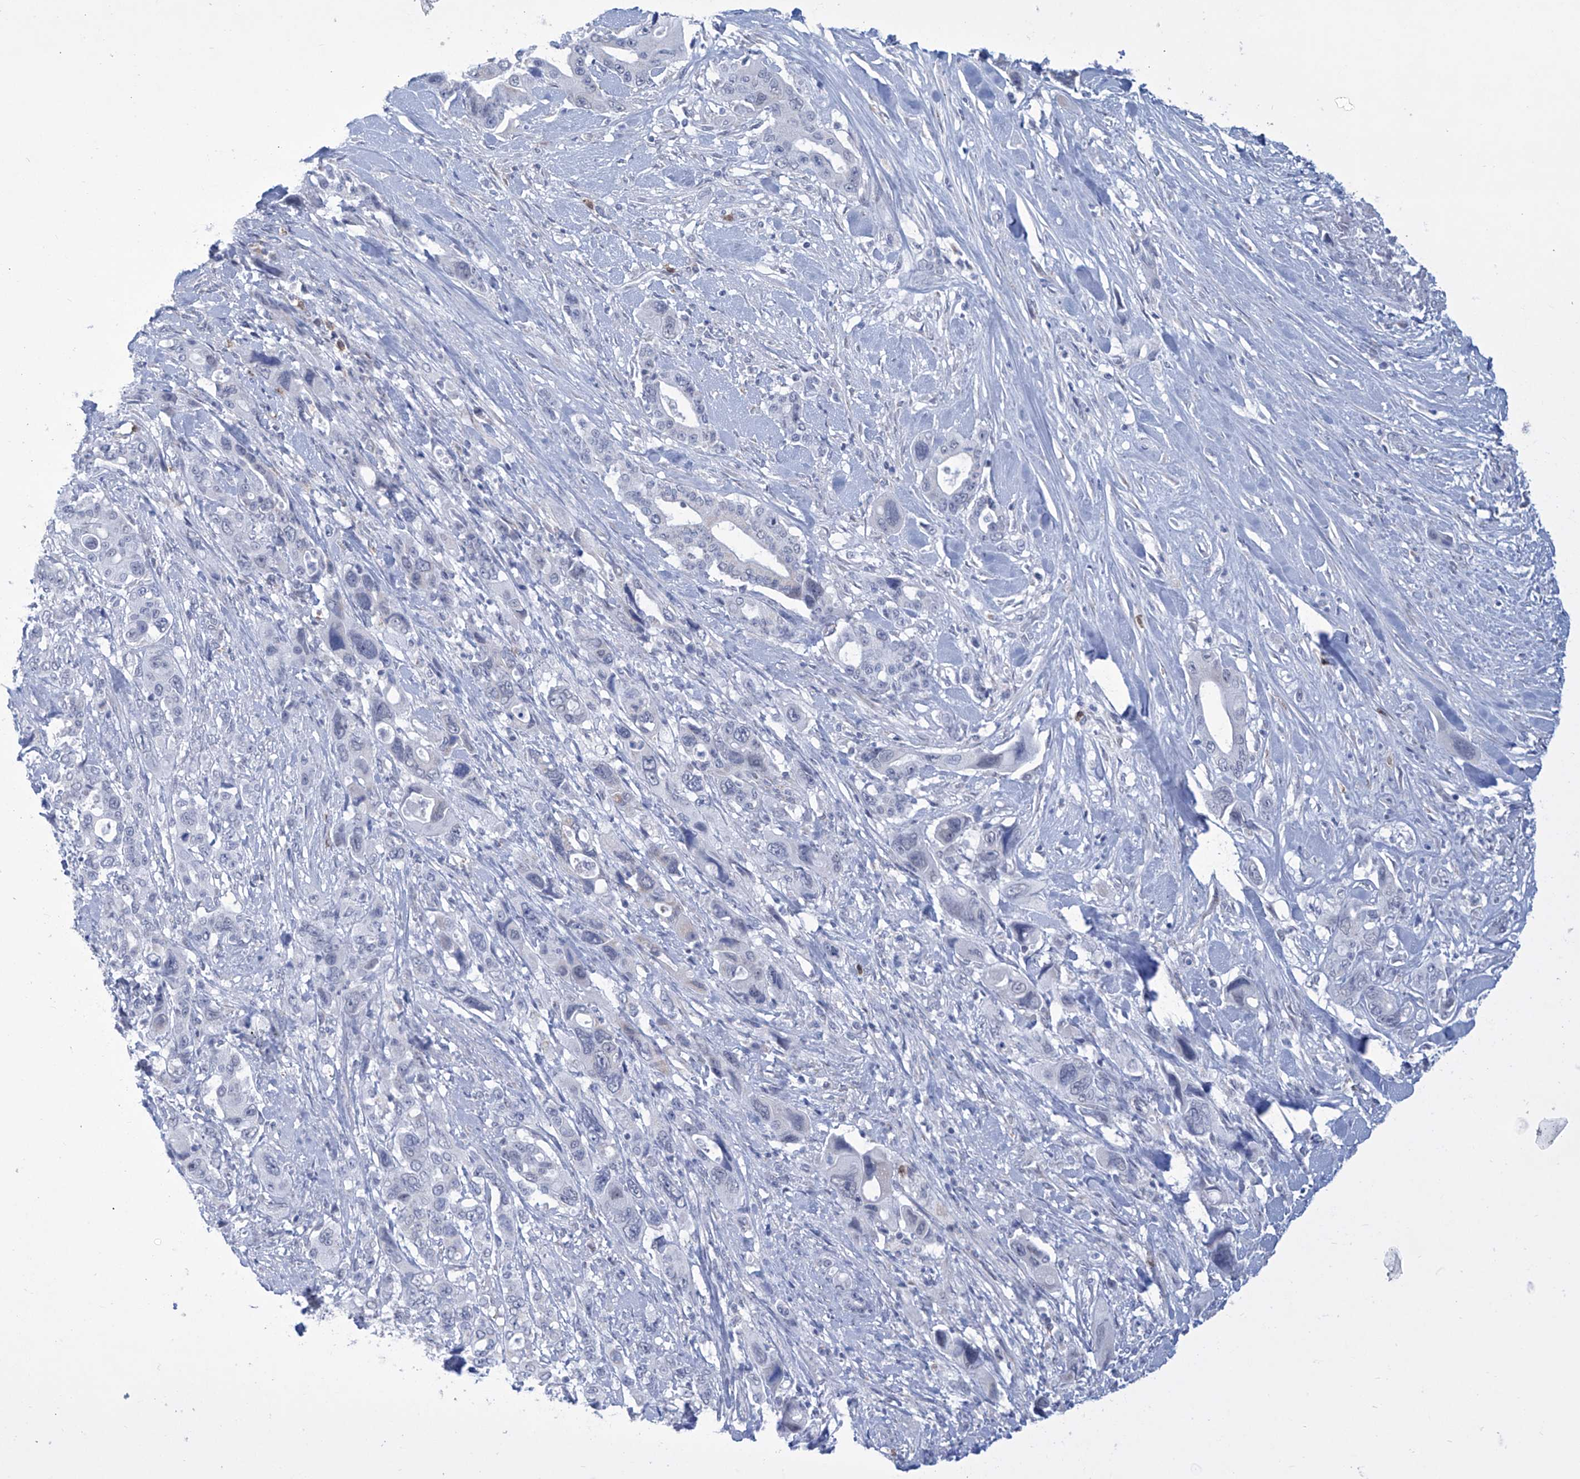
{"staining": {"intensity": "negative", "quantity": "none", "location": "none"}, "tissue": "pancreatic cancer", "cell_type": "Tumor cells", "image_type": "cancer", "snomed": [{"axis": "morphology", "description": "Adenocarcinoma, NOS"}, {"axis": "topography", "description": "Pancreas"}], "caption": "A high-resolution micrograph shows immunohistochemistry (IHC) staining of pancreatic cancer, which displays no significant expression in tumor cells. (Immunohistochemistry (ihc), brightfield microscopy, high magnification).", "gene": "ALDH6A1", "patient": {"sex": "male", "age": 46}}